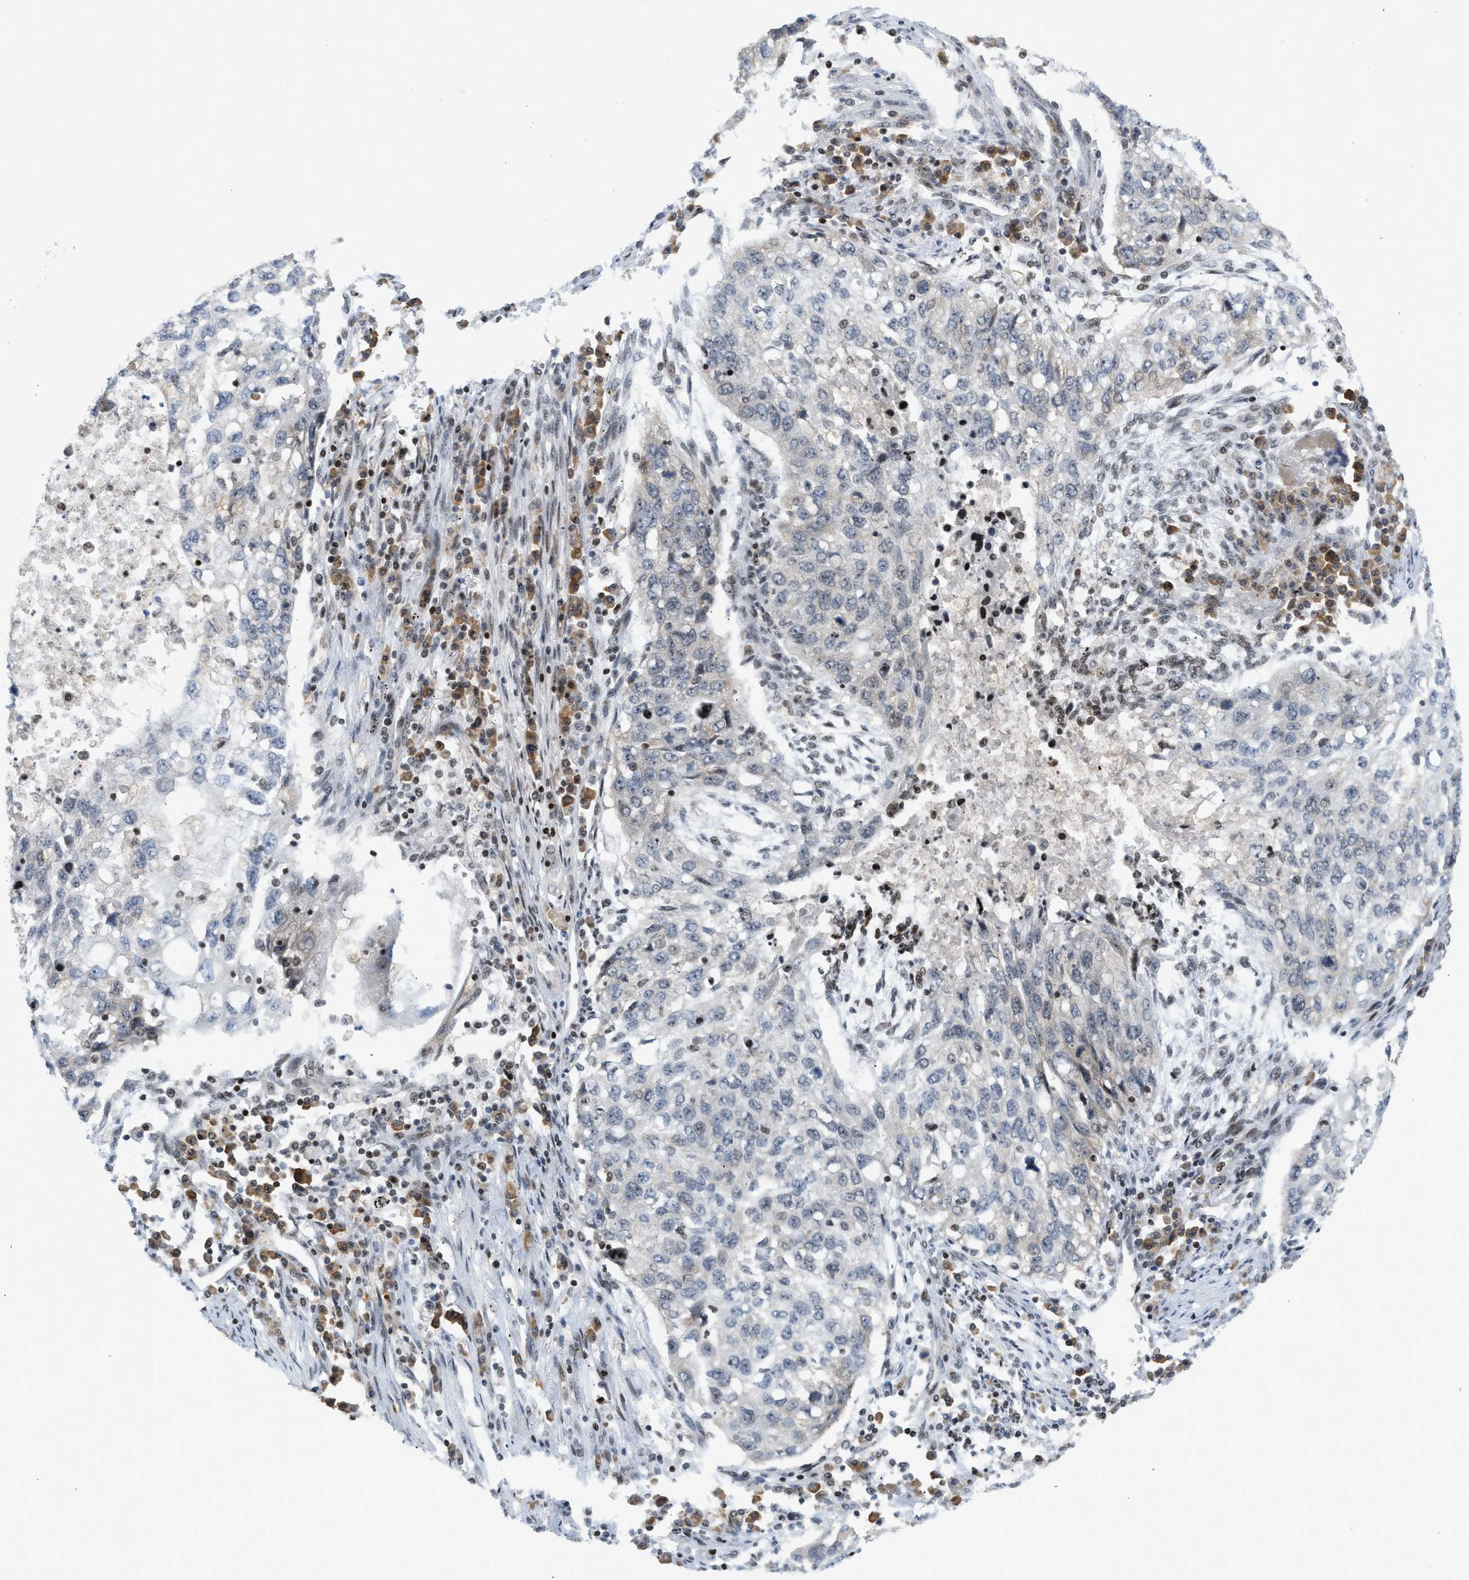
{"staining": {"intensity": "moderate", "quantity": "<25%", "location": "nuclear"}, "tissue": "lung cancer", "cell_type": "Tumor cells", "image_type": "cancer", "snomed": [{"axis": "morphology", "description": "Squamous cell carcinoma, NOS"}, {"axis": "topography", "description": "Lung"}], "caption": "Human lung squamous cell carcinoma stained for a protein (brown) demonstrates moderate nuclear positive expression in approximately <25% of tumor cells.", "gene": "ZNF22", "patient": {"sex": "female", "age": 63}}